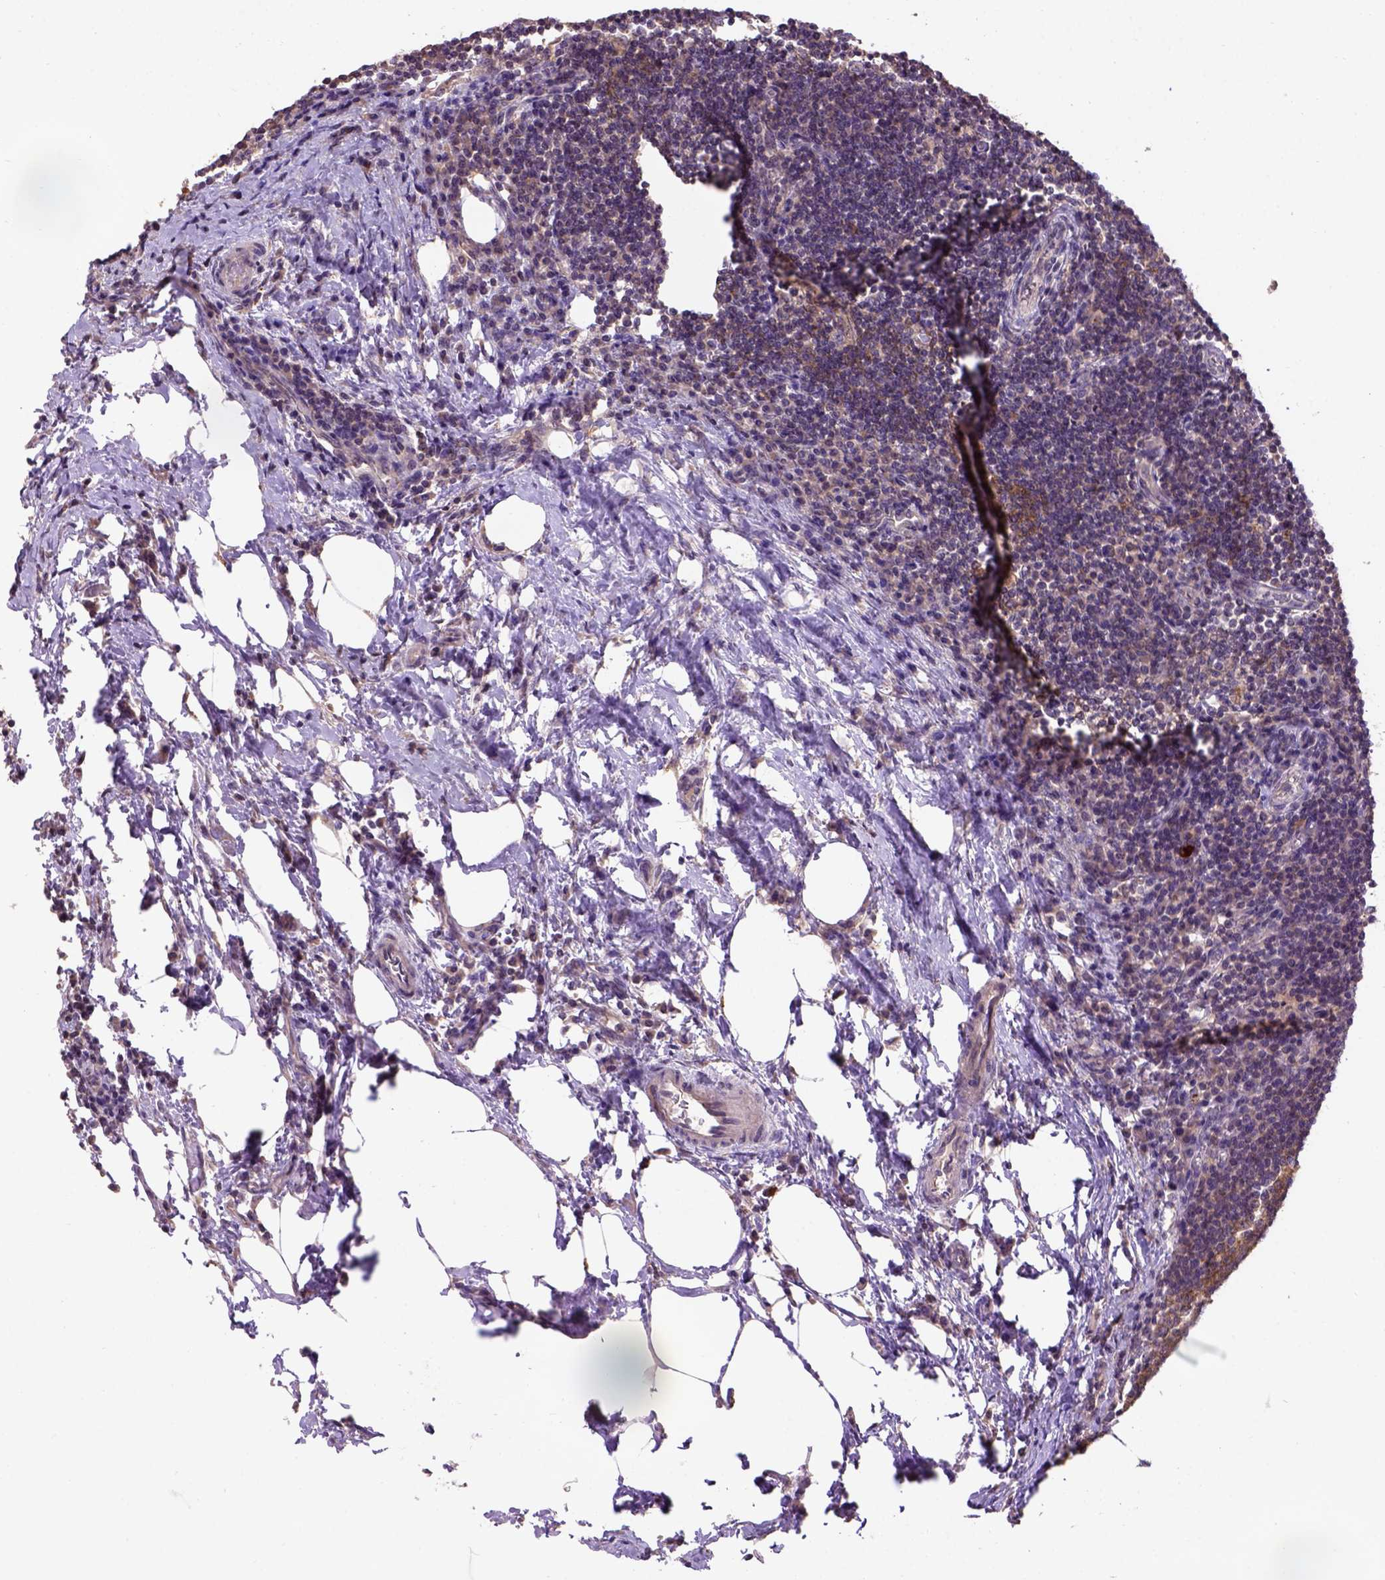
{"staining": {"intensity": "moderate", "quantity": ">75%", "location": "cytoplasmic/membranous"}, "tissue": "lymph node", "cell_type": "Germinal center cells", "image_type": "normal", "snomed": [{"axis": "morphology", "description": "Normal tissue, NOS"}, {"axis": "topography", "description": "Lymph node"}], "caption": "DAB (3,3'-diaminobenzidine) immunohistochemical staining of benign human lymph node shows moderate cytoplasmic/membranous protein staining in about >75% of germinal center cells.", "gene": "KBTBD8", "patient": {"sex": "male", "age": 67}}